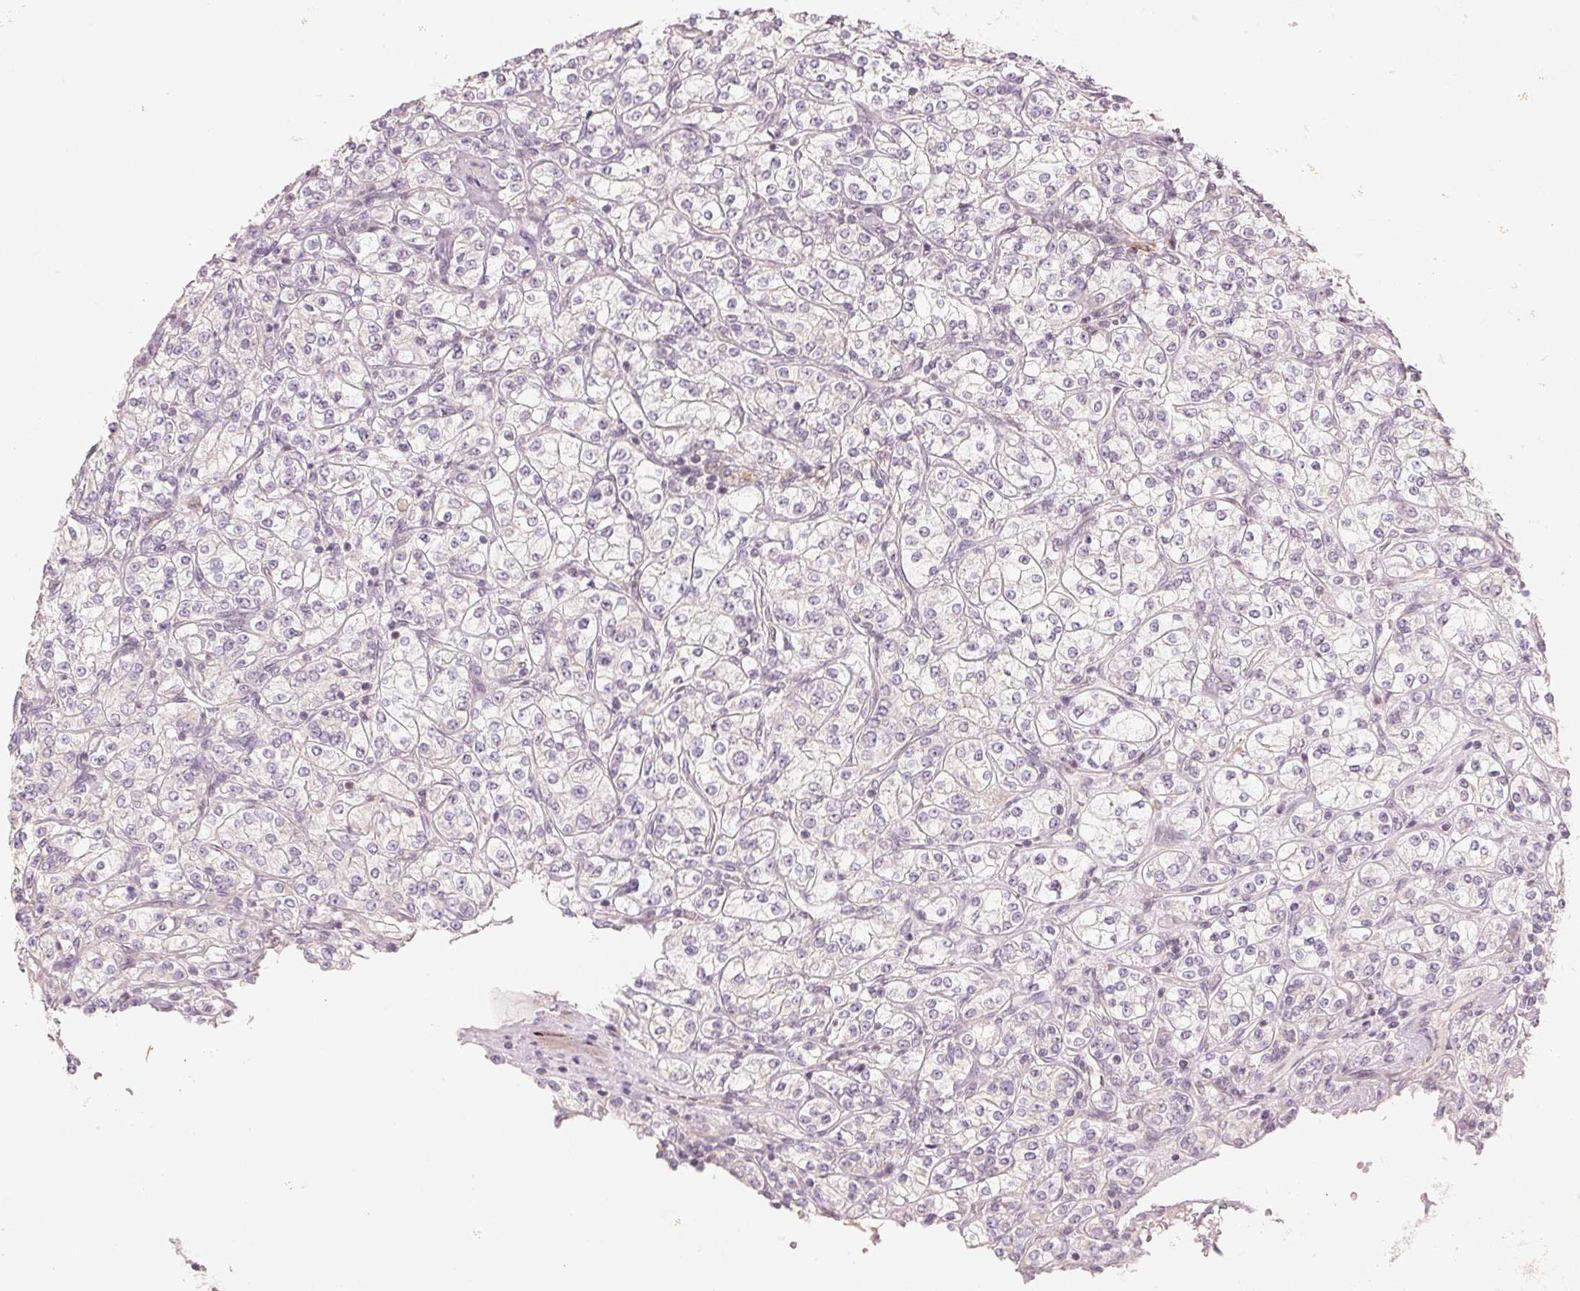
{"staining": {"intensity": "negative", "quantity": "none", "location": "none"}, "tissue": "renal cancer", "cell_type": "Tumor cells", "image_type": "cancer", "snomed": [{"axis": "morphology", "description": "Adenocarcinoma, NOS"}, {"axis": "topography", "description": "Kidney"}], "caption": "Tumor cells show no significant positivity in renal adenocarcinoma. (Stains: DAB (3,3'-diaminobenzidine) immunohistochemistry with hematoxylin counter stain, Microscopy: brightfield microscopy at high magnification).", "gene": "DENND2C", "patient": {"sex": "male", "age": 77}}